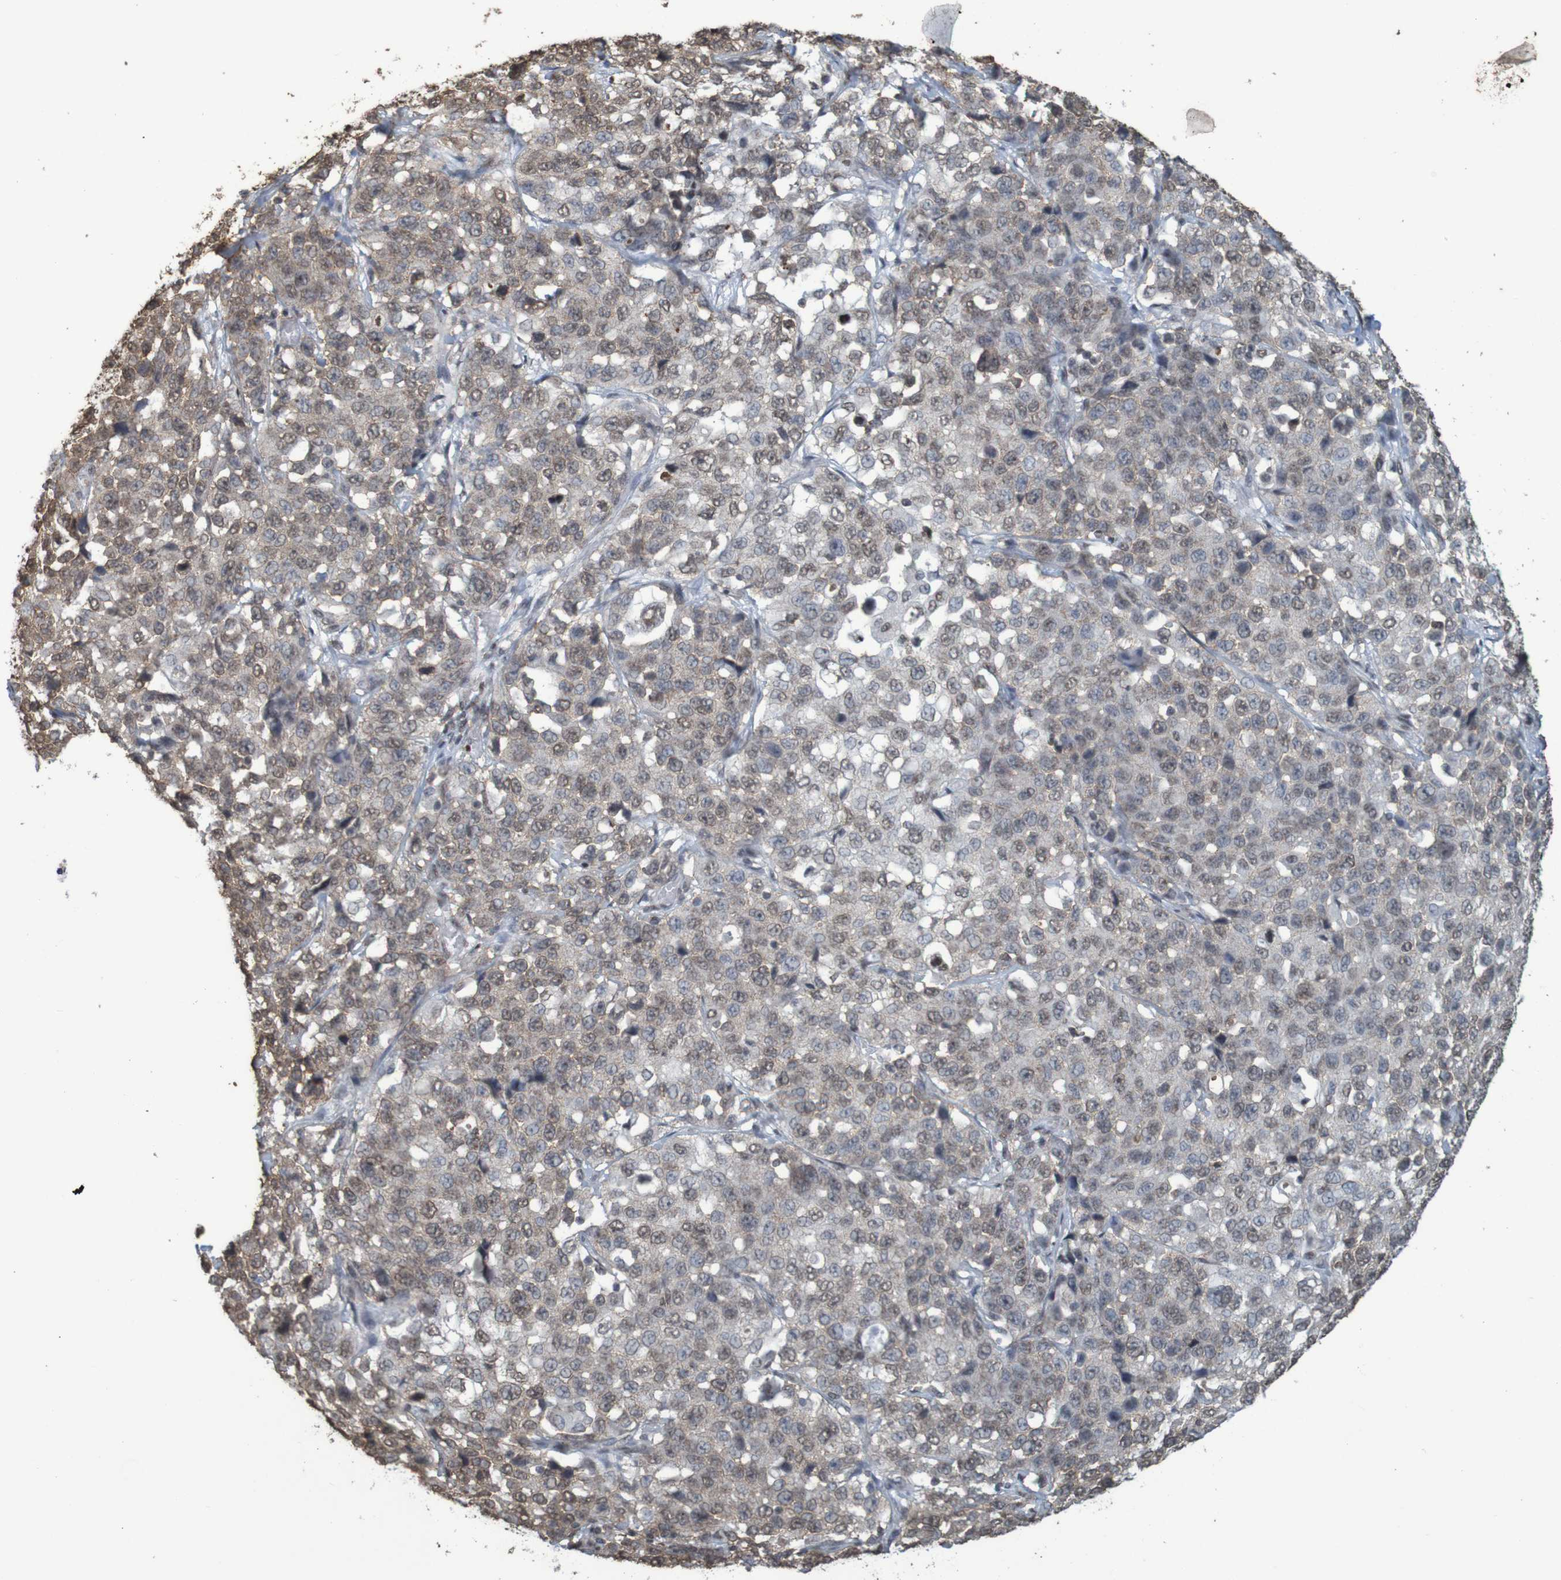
{"staining": {"intensity": "weak", "quantity": "25%-75%", "location": "cytoplasmic/membranous,nuclear"}, "tissue": "stomach cancer", "cell_type": "Tumor cells", "image_type": "cancer", "snomed": [{"axis": "morphology", "description": "Normal tissue, NOS"}, {"axis": "morphology", "description": "Adenocarcinoma, NOS"}, {"axis": "topography", "description": "Stomach"}], "caption": "A low amount of weak cytoplasmic/membranous and nuclear expression is seen in about 25%-75% of tumor cells in stomach cancer (adenocarcinoma) tissue. The staining was performed using DAB to visualize the protein expression in brown, while the nuclei were stained in blue with hematoxylin (Magnification: 20x).", "gene": "GFI1", "patient": {"sex": "male", "age": 48}}